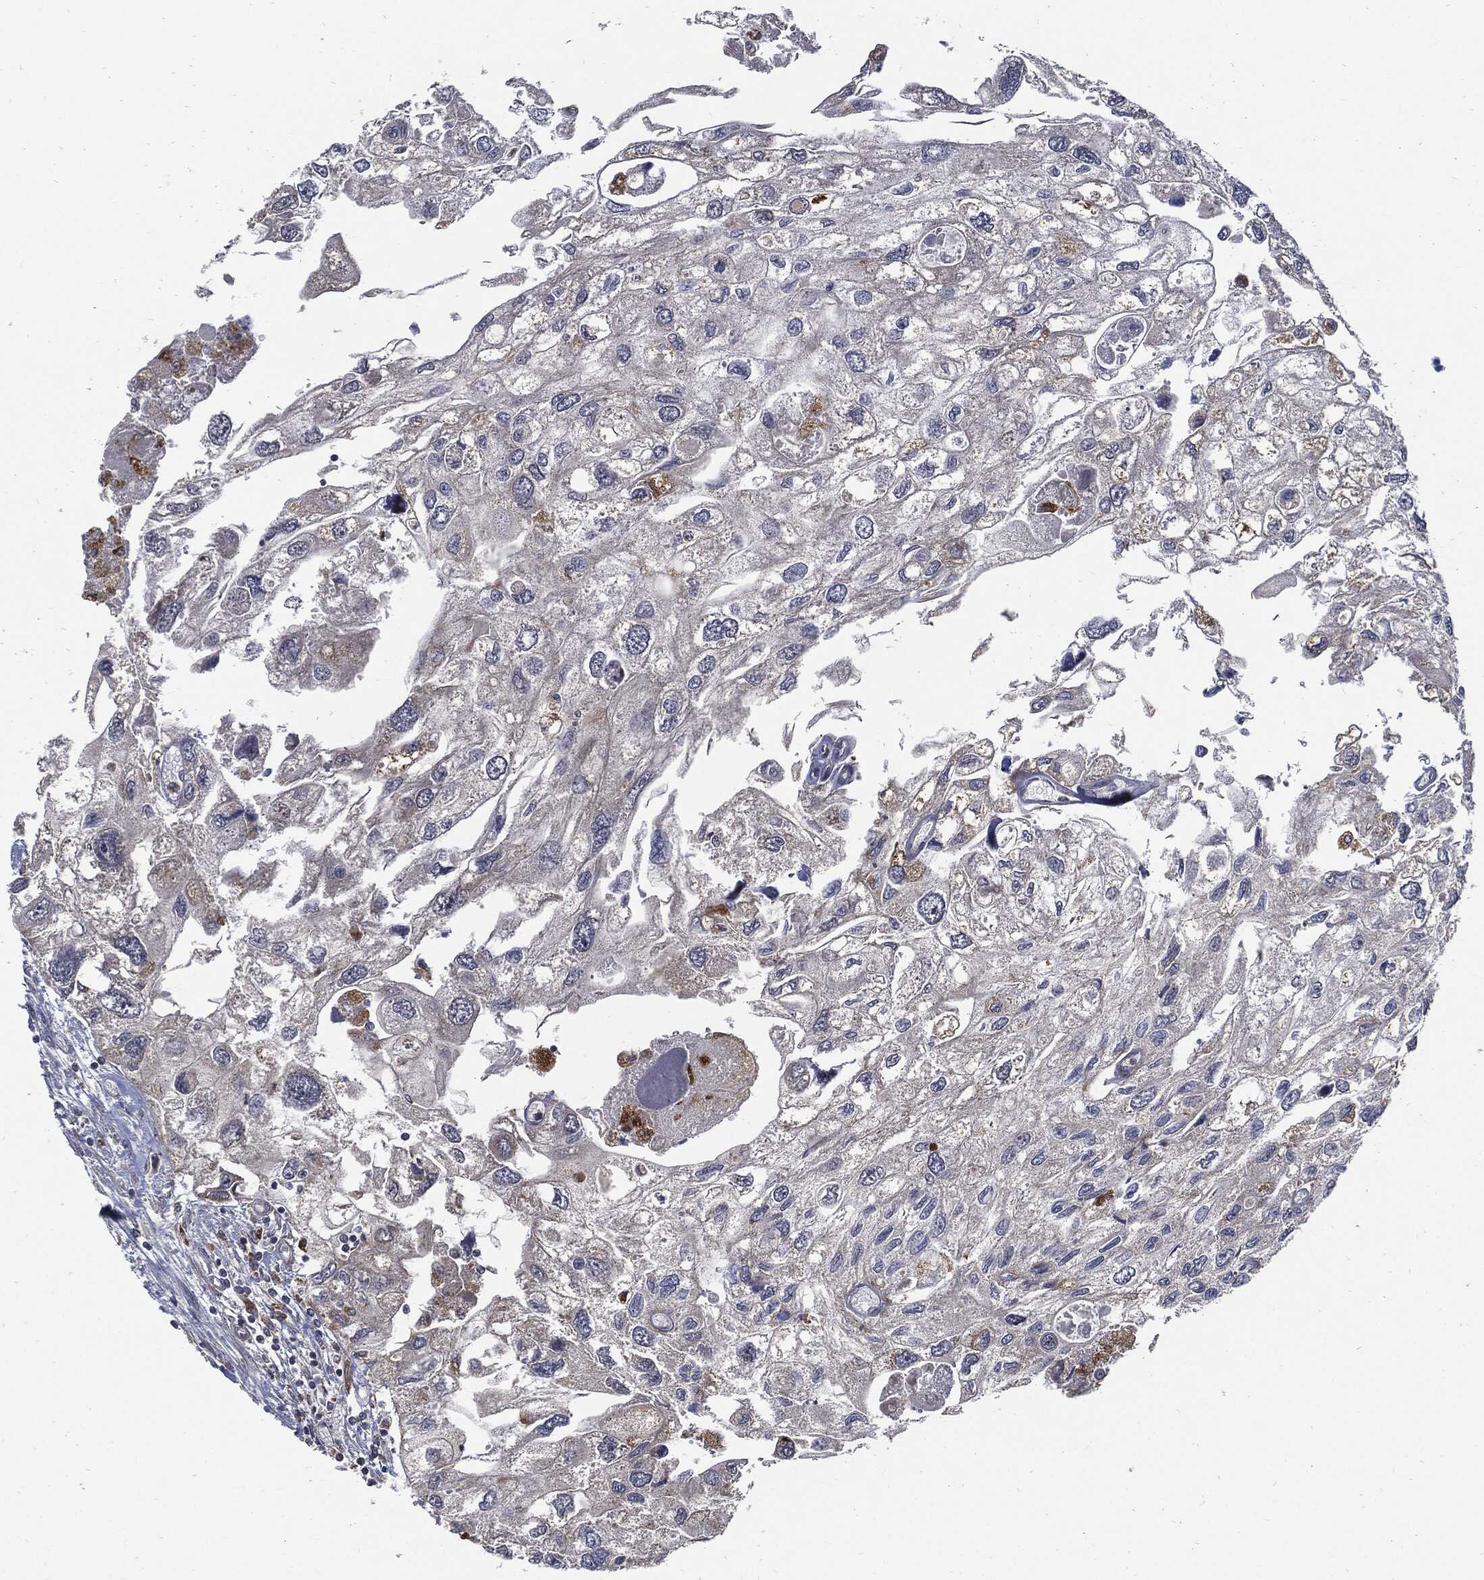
{"staining": {"intensity": "negative", "quantity": "none", "location": "none"}, "tissue": "urothelial cancer", "cell_type": "Tumor cells", "image_type": "cancer", "snomed": [{"axis": "morphology", "description": "Urothelial carcinoma, High grade"}, {"axis": "topography", "description": "Urinary bladder"}], "caption": "Image shows no significant protein positivity in tumor cells of urothelial cancer.", "gene": "SLC31A2", "patient": {"sex": "male", "age": 59}}